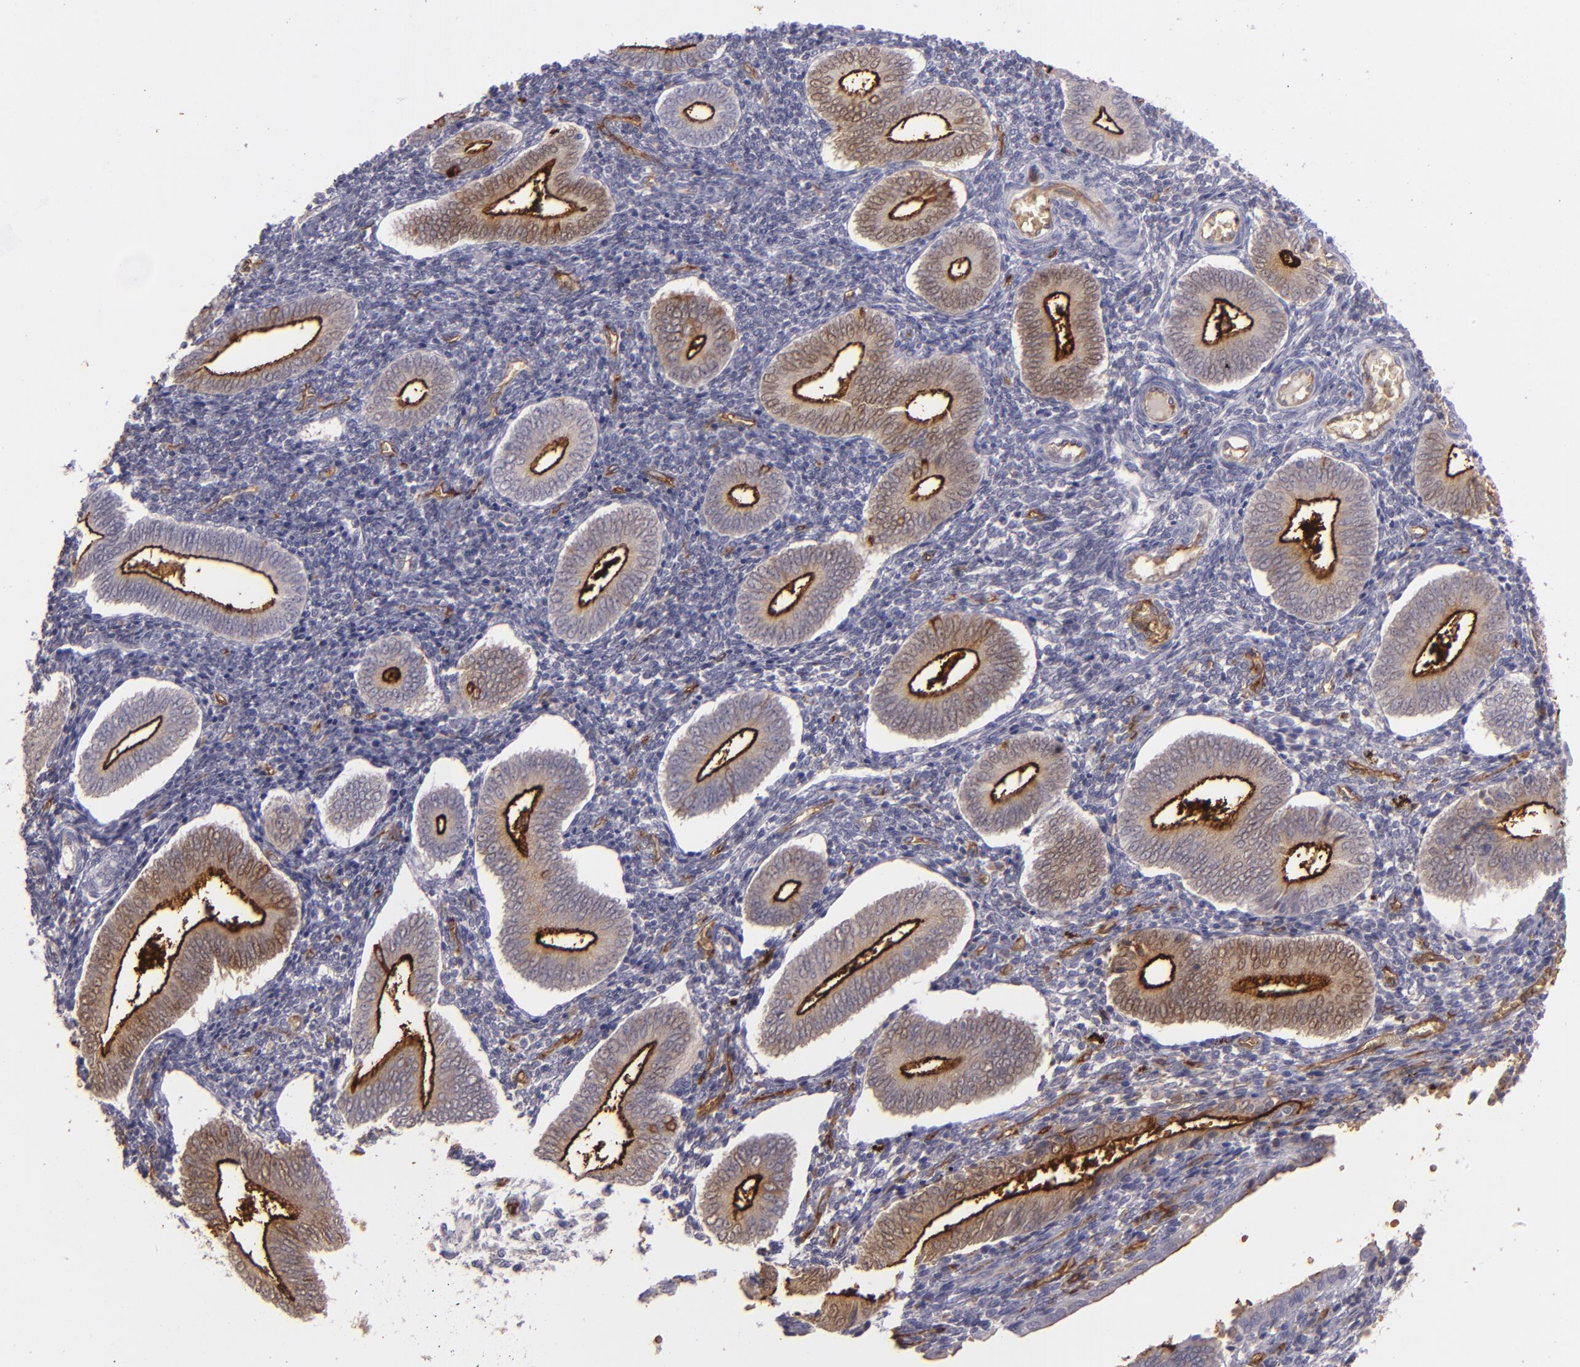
{"staining": {"intensity": "negative", "quantity": "none", "location": "none"}, "tissue": "endometrium", "cell_type": "Cells in endometrial stroma", "image_type": "normal", "snomed": [{"axis": "morphology", "description": "Normal tissue, NOS"}, {"axis": "topography", "description": "Uterus"}, {"axis": "topography", "description": "Endometrium"}], "caption": "The immunohistochemistry histopathology image has no significant expression in cells in endometrial stroma of endometrium. The staining was performed using DAB to visualize the protein expression in brown, while the nuclei were stained in blue with hematoxylin (Magnification: 20x).", "gene": "ACE", "patient": {"sex": "female", "age": 33}}